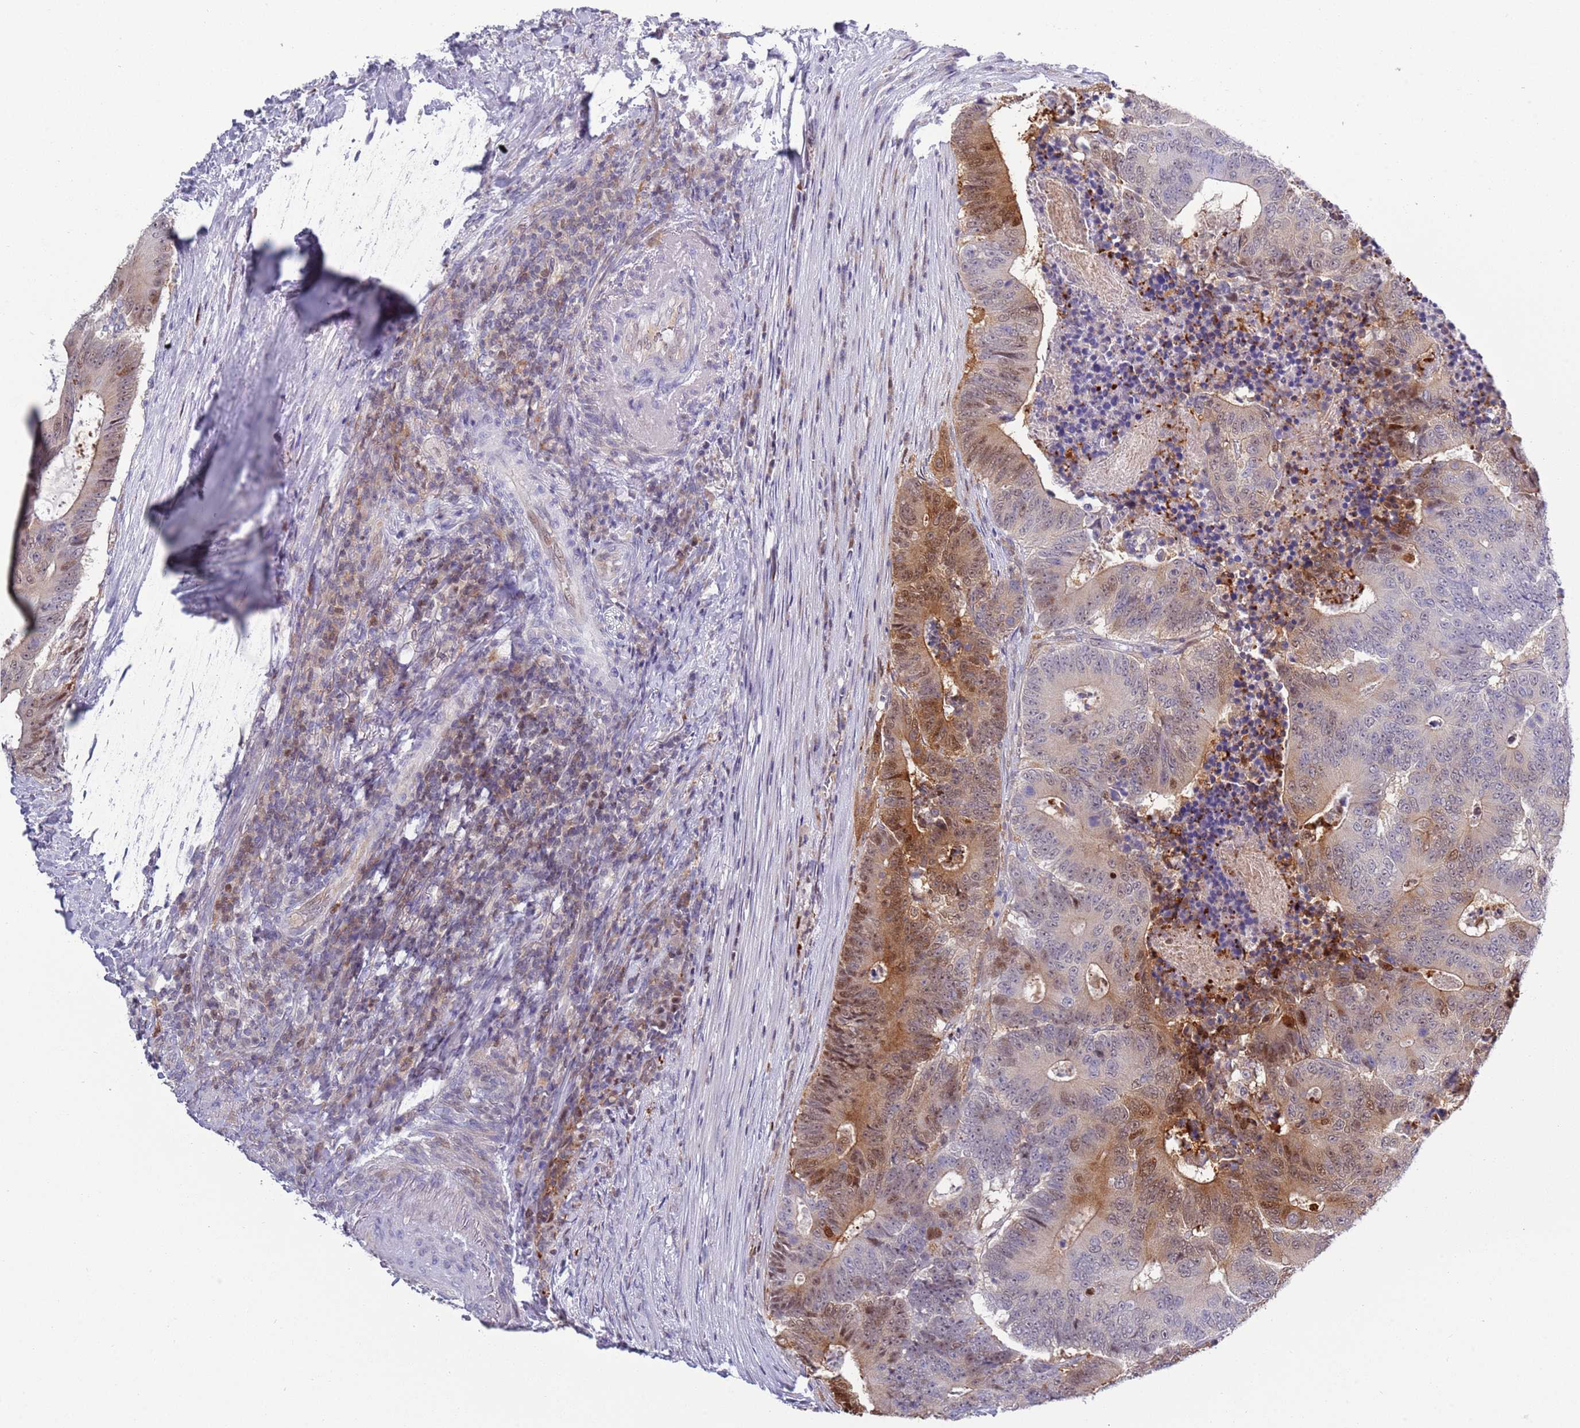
{"staining": {"intensity": "moderate", "quantity": "25%-75%", "location": "cytoplasmic/membranous,nuclear"}, "tissue": "colorectal cancer", "cell_type": "Tumor cells", "image_type": "cancer", "snomed": [{"axis": "morphology", "description": "Adenocarcinoma, NOS"}, {"axis": "topography", "description": "Colon"}], "caption": "Colorectal adenocarcinoma tissue reveals moderate cytoplasmic/membranous and nuclear positivity in approximately 25%-75% of tumor cells, visualized by immunohistochemistry.", "gene": "NBPF6", "patient": {"sex": "male", "age": 83}}